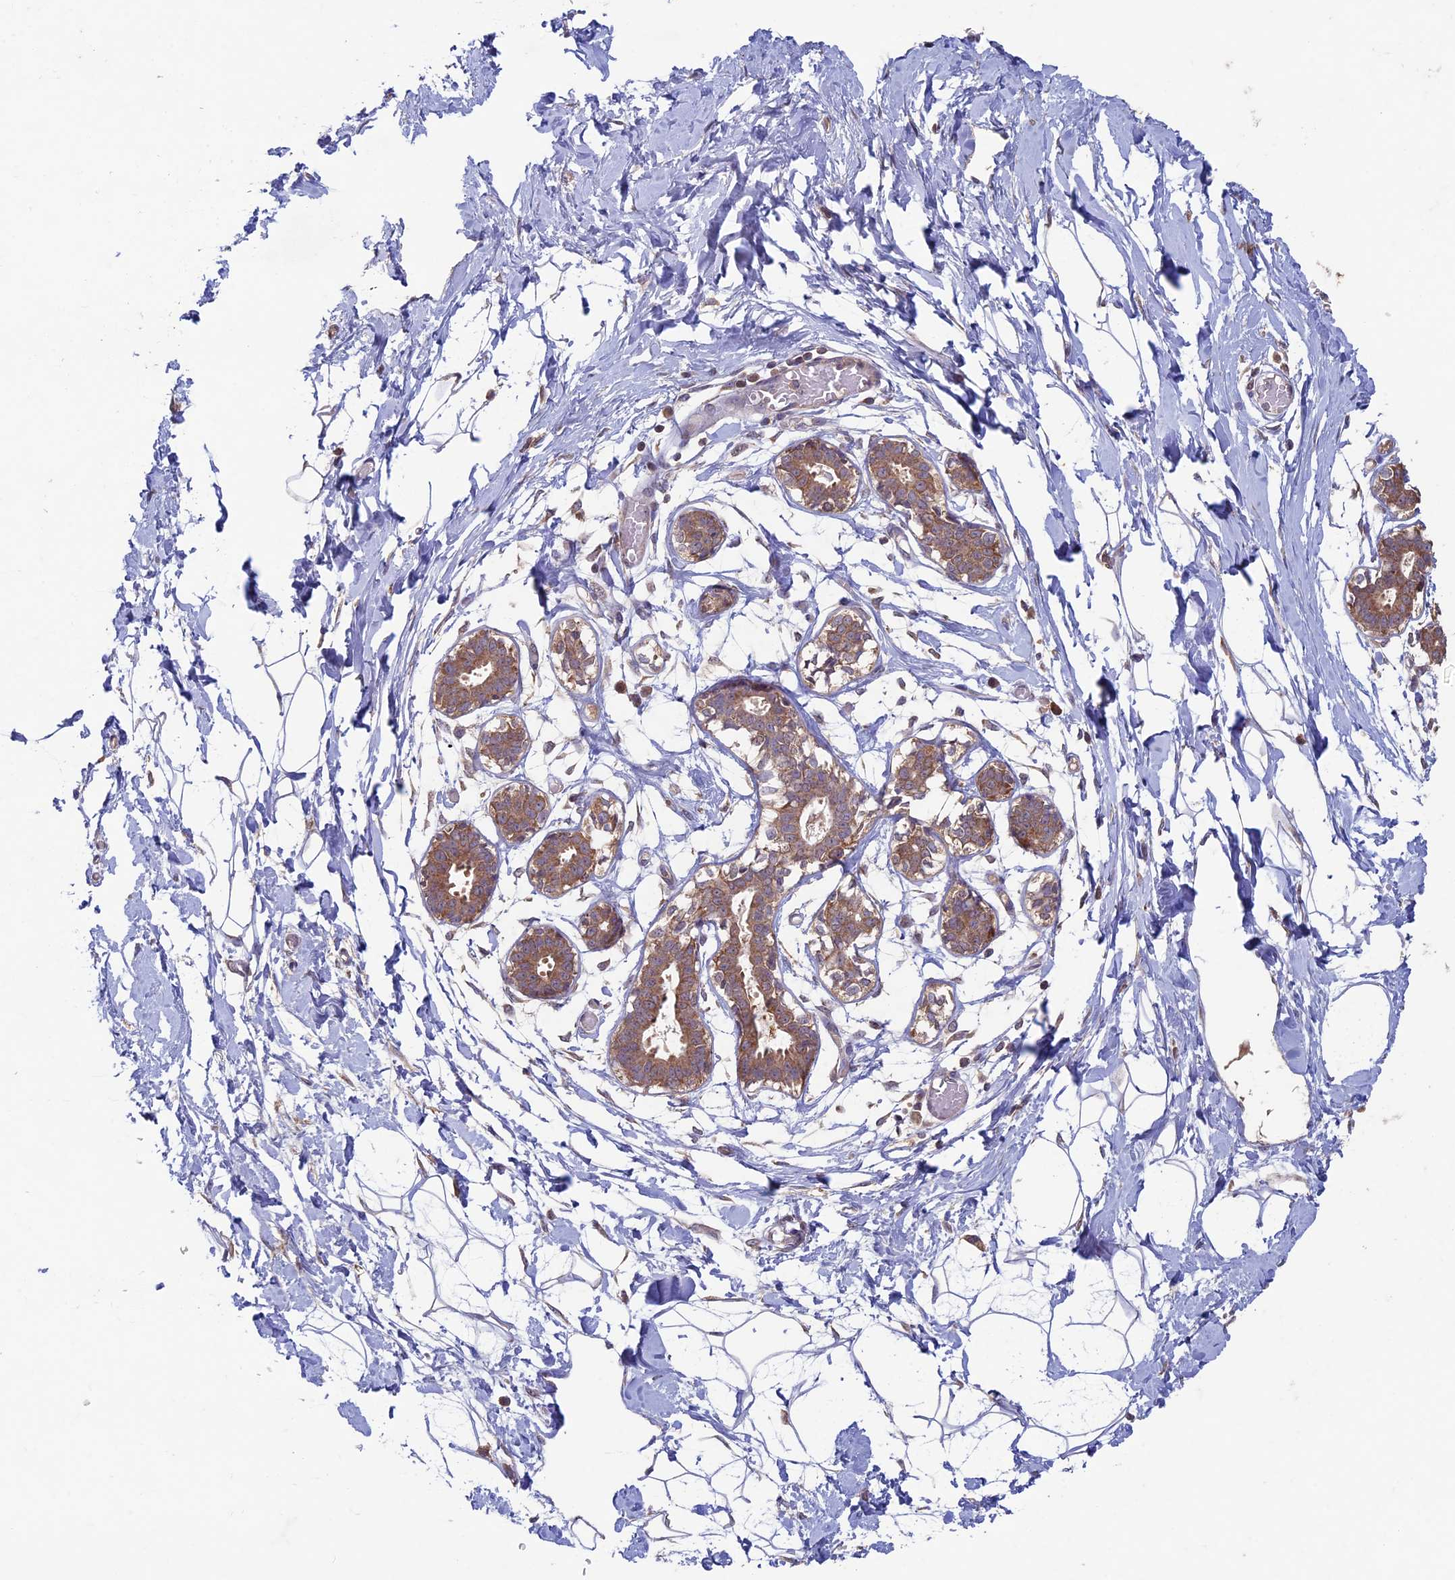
{"staining": {"intensity": "weak", "quantity": "25%-75%", "location": "cytoplasmic/membranous"}, "tissue": "breast", "cell_type": "Adipocytes", "image_type": "normal", "snomed": [{"axis": "morphology", "description": "Normal tissue, NOS"}, {"axis": "topography", "description": "Breast"}], "caption": "Protein expression analysis of benign breast displays weak cytoplasmic/membranous positivity in approximately 25%-75% of adipocytes. (DAB (3,3'-diaminobenzidine) = brown stain, brightfield microscopy at high magnification).", "gene": "RCCD1", "patient": {"sex": "female", "age": 27}}